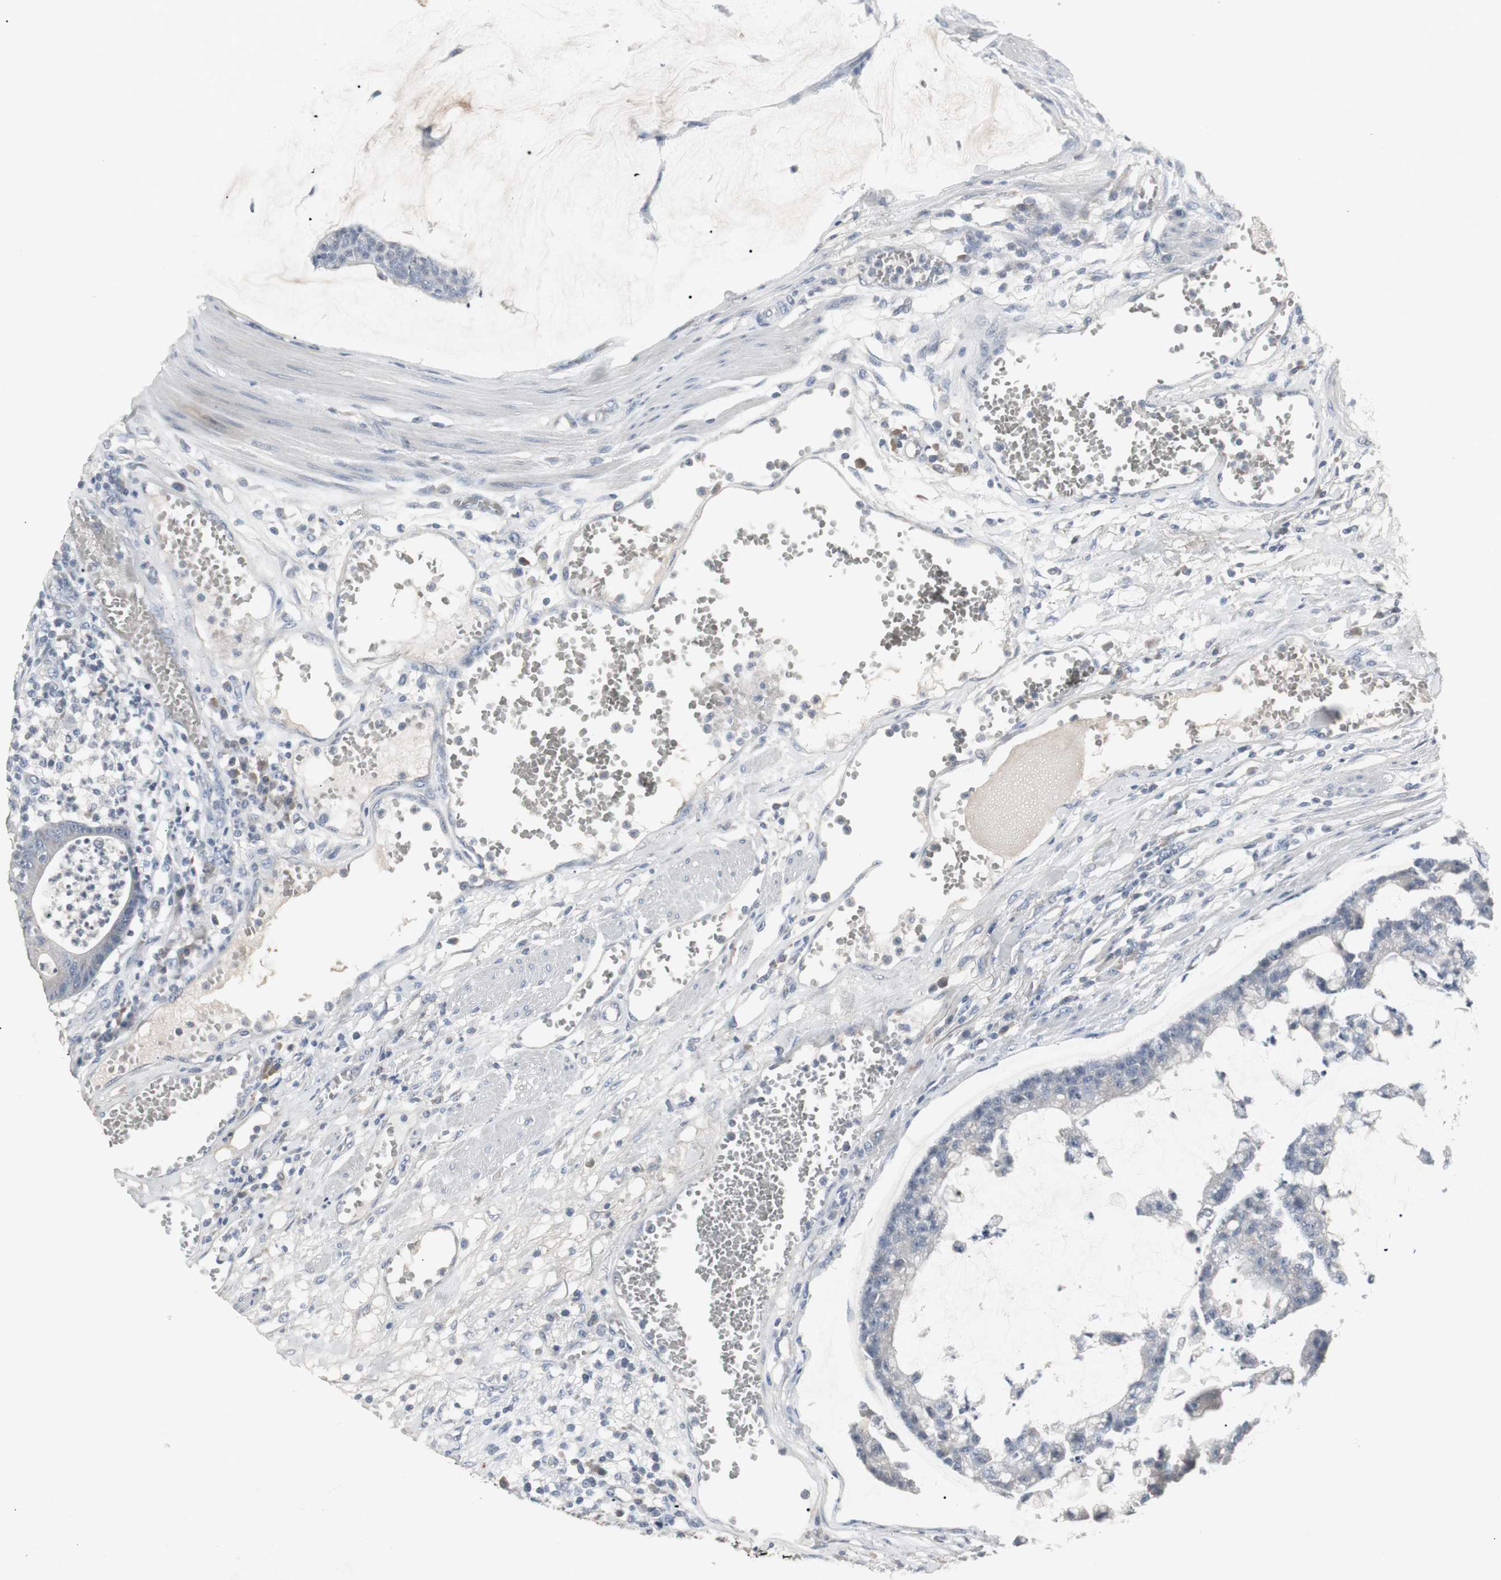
{"staining": {"intensity": "negative", "quantity": "none", "location": "none"}, "tissue": "colorectal cancer", "cell_type": "Tumor cells", "image_type": "cancer", "snomed": [{"axis": "morphology", "description": "Adenocarcinoma, NOS"}, {"axis": "topography", "description": "Colon"}], "caption": "Image shows no significant protein positivity in tumor cells of colorectal adenocarcinoma. The staining was performed using DAB (3,3'-diaminobenzidine) to visualize the protein expression in brown, while the nuclei were stained in blue with hematoxylin (Magnification: 20x).", "gene": "ACAA1", "patient": {"sex": "female", "age": 84}}